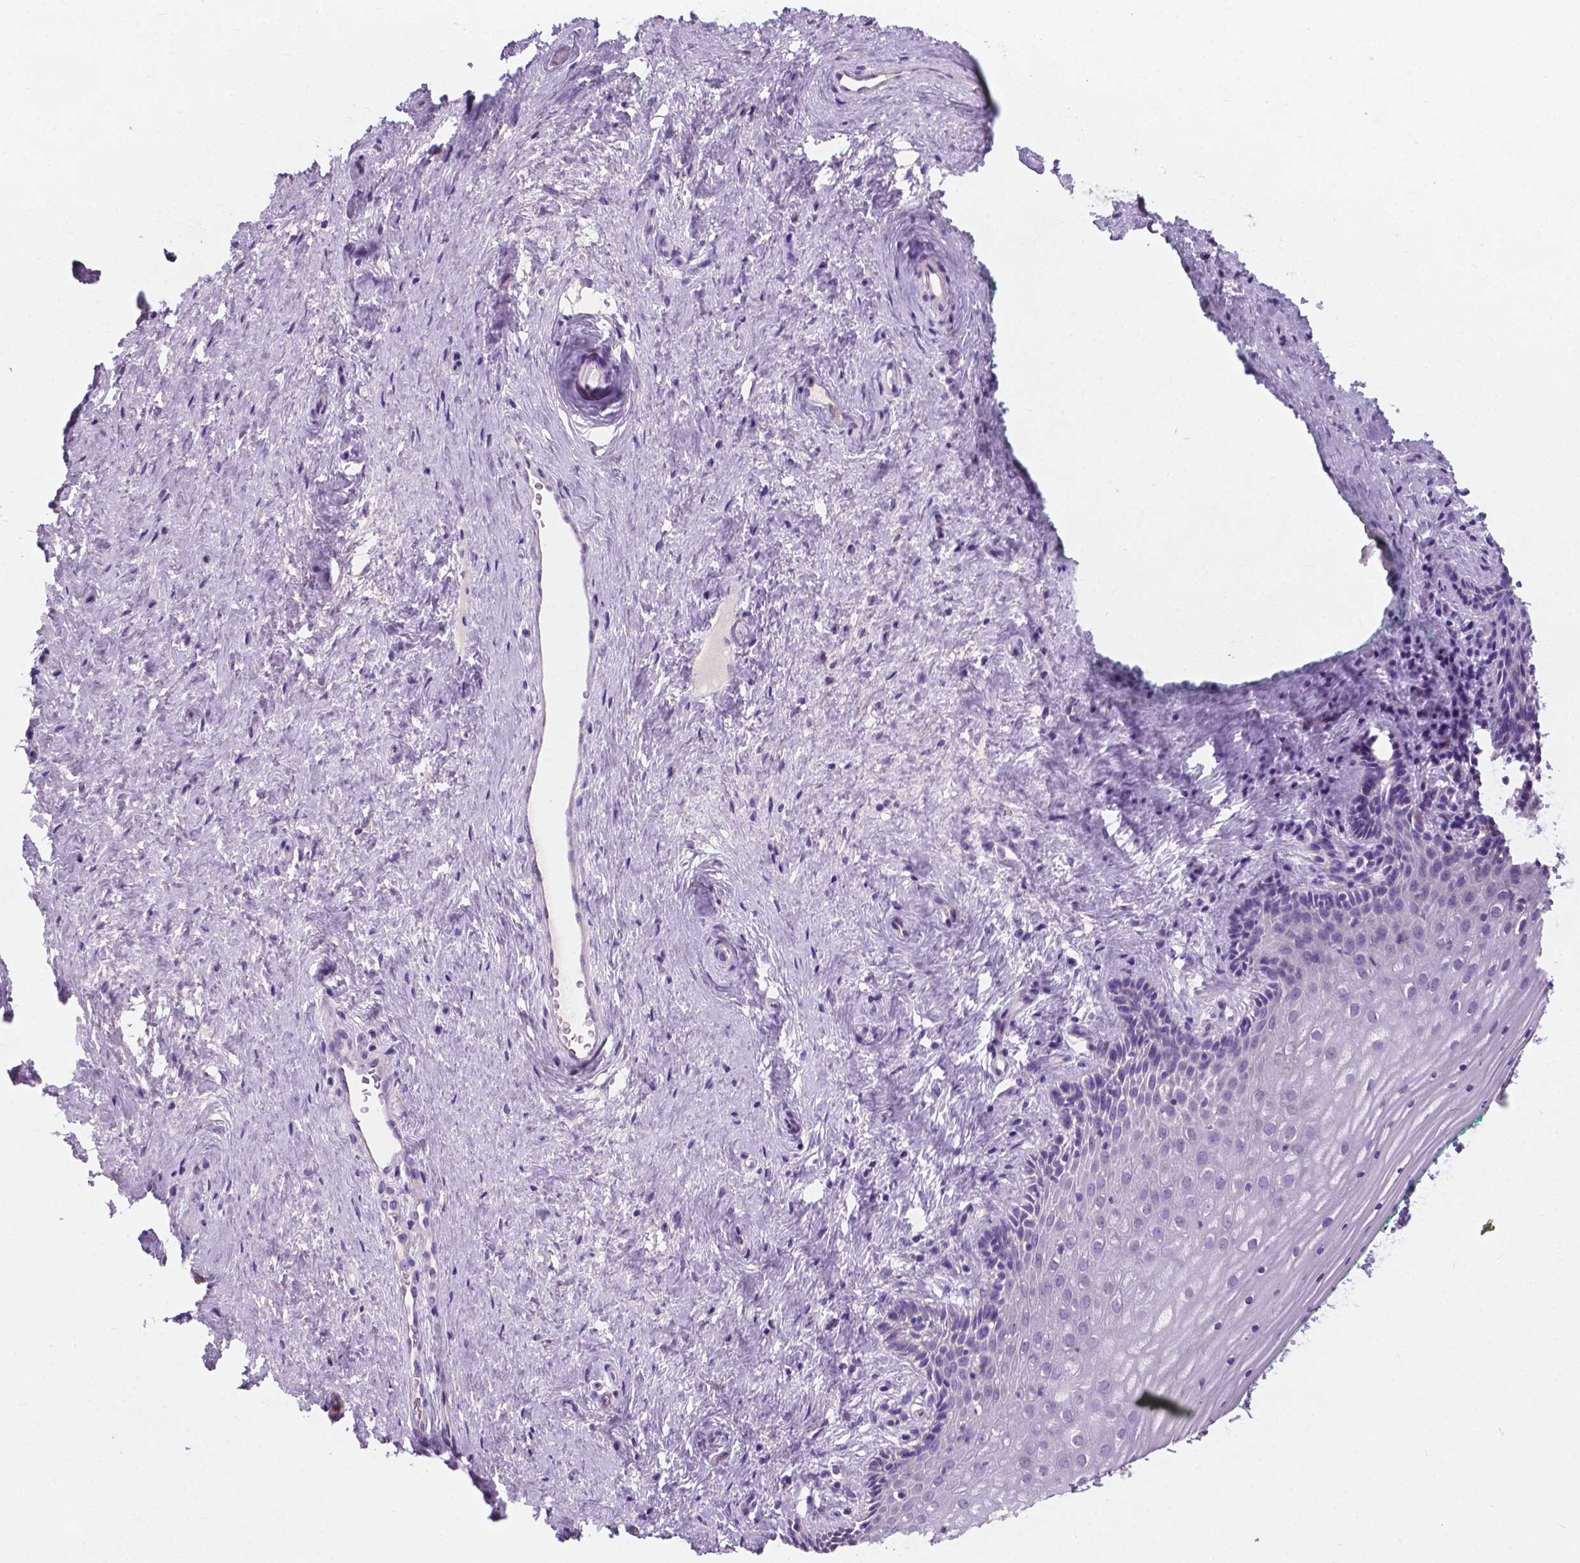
{"staining": {"intensity": "negative", "quantity": "none", "location": "none"}, "tissue": "vagina", "cell_type": "Squamous epithelial cells", "image_type": "normal", "snomed": [{"axis": "morphology", "description": "Normal tissue, NOS"}, {"axis": "topography", "description": "Vagina"}], "caption": "Protein analysis of unremarkable vagina exhibits no significant staining in squamous epithelial cells.", "gene": "IREB2", "patient": {"sex": "female", "age": 45}}